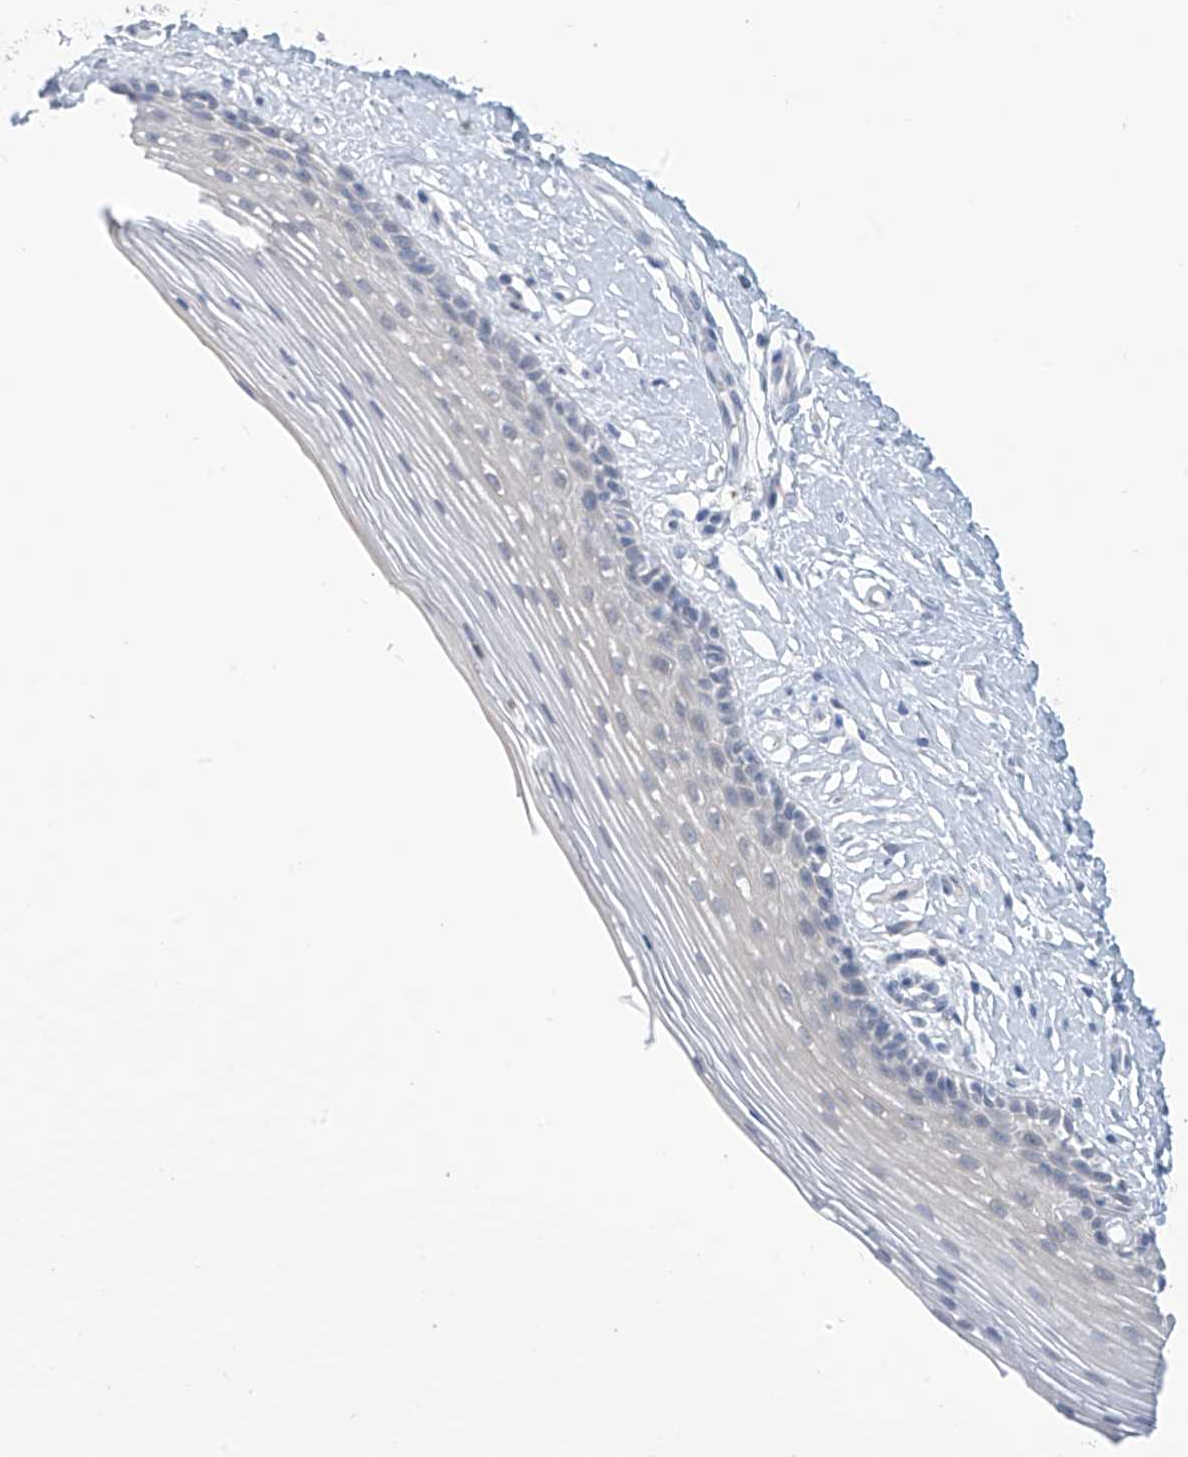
{"staining": {"intensity": "negative", "quantity": "none", "location": "none"}, "tissue": "vagina", "cell_type": "Squamous epithelial cells", "image_type": "normal", "snomed": [{"axis": "morphology", "description": "Normal tissue, NOS"}, {"axis": "topography", "description": "Vagina"}], "caption": "Squamous epithelial cells show no significant expression in normal vagina.", "gene": "IBA57", "patient": {"sex": "female", "age": 46}}